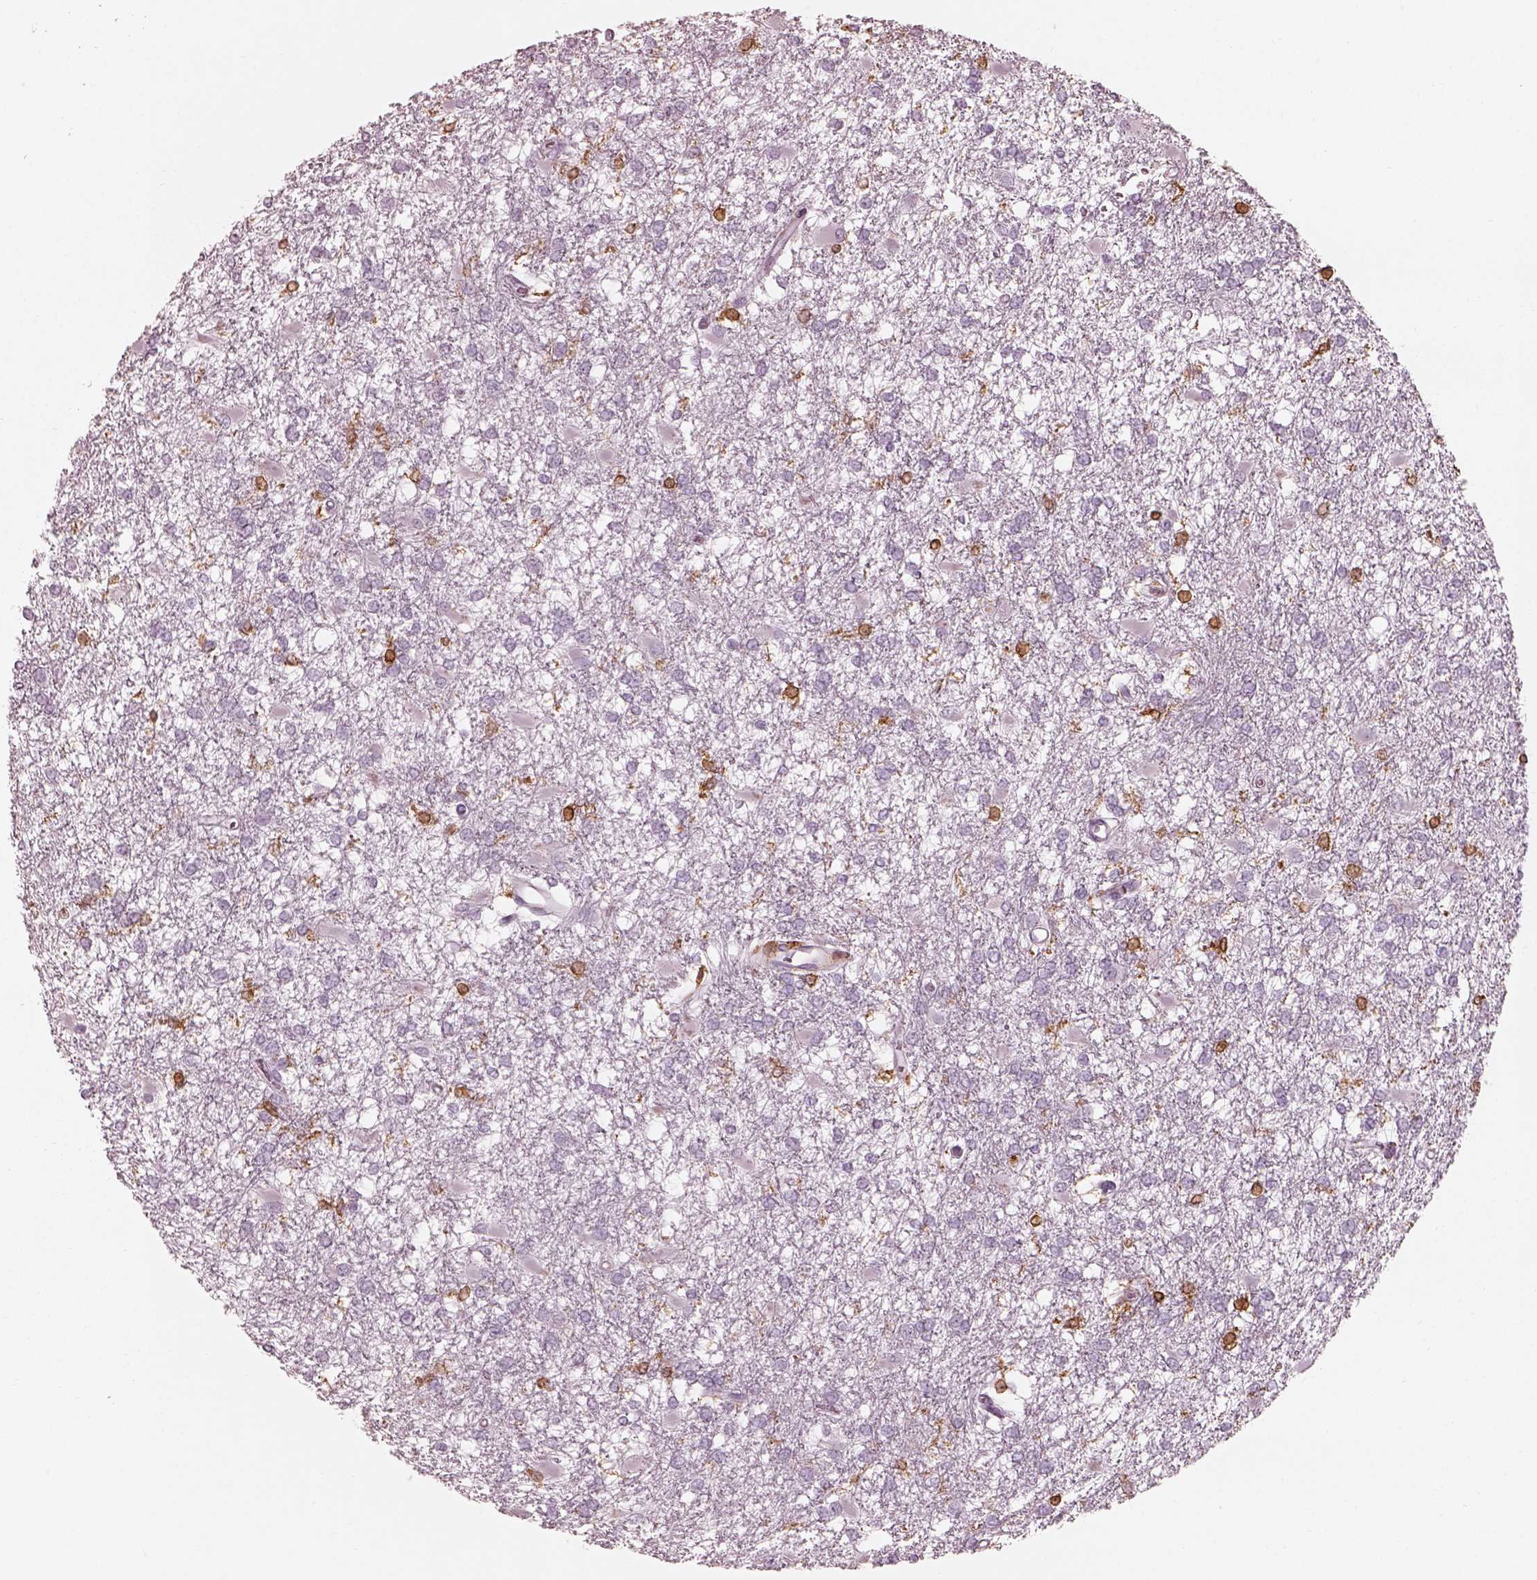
{"staining": {"intensity": "negative", "quantity": "none", "location": "none"}, "tissue": "glioma", "cell_type": "Tumor cells", "image_type": "cancer", "snomed": [{"axis": "morphology", "description": "Glioma, malignant, High grade"}, {"axis": "topography", "description": "Cerebral cortex"}], "caption": "The photomicrograph exhibits no staining of tumor cells in glioma.", "gene": "ALOX5", "patient": {"sex": "male", "age": 79}}